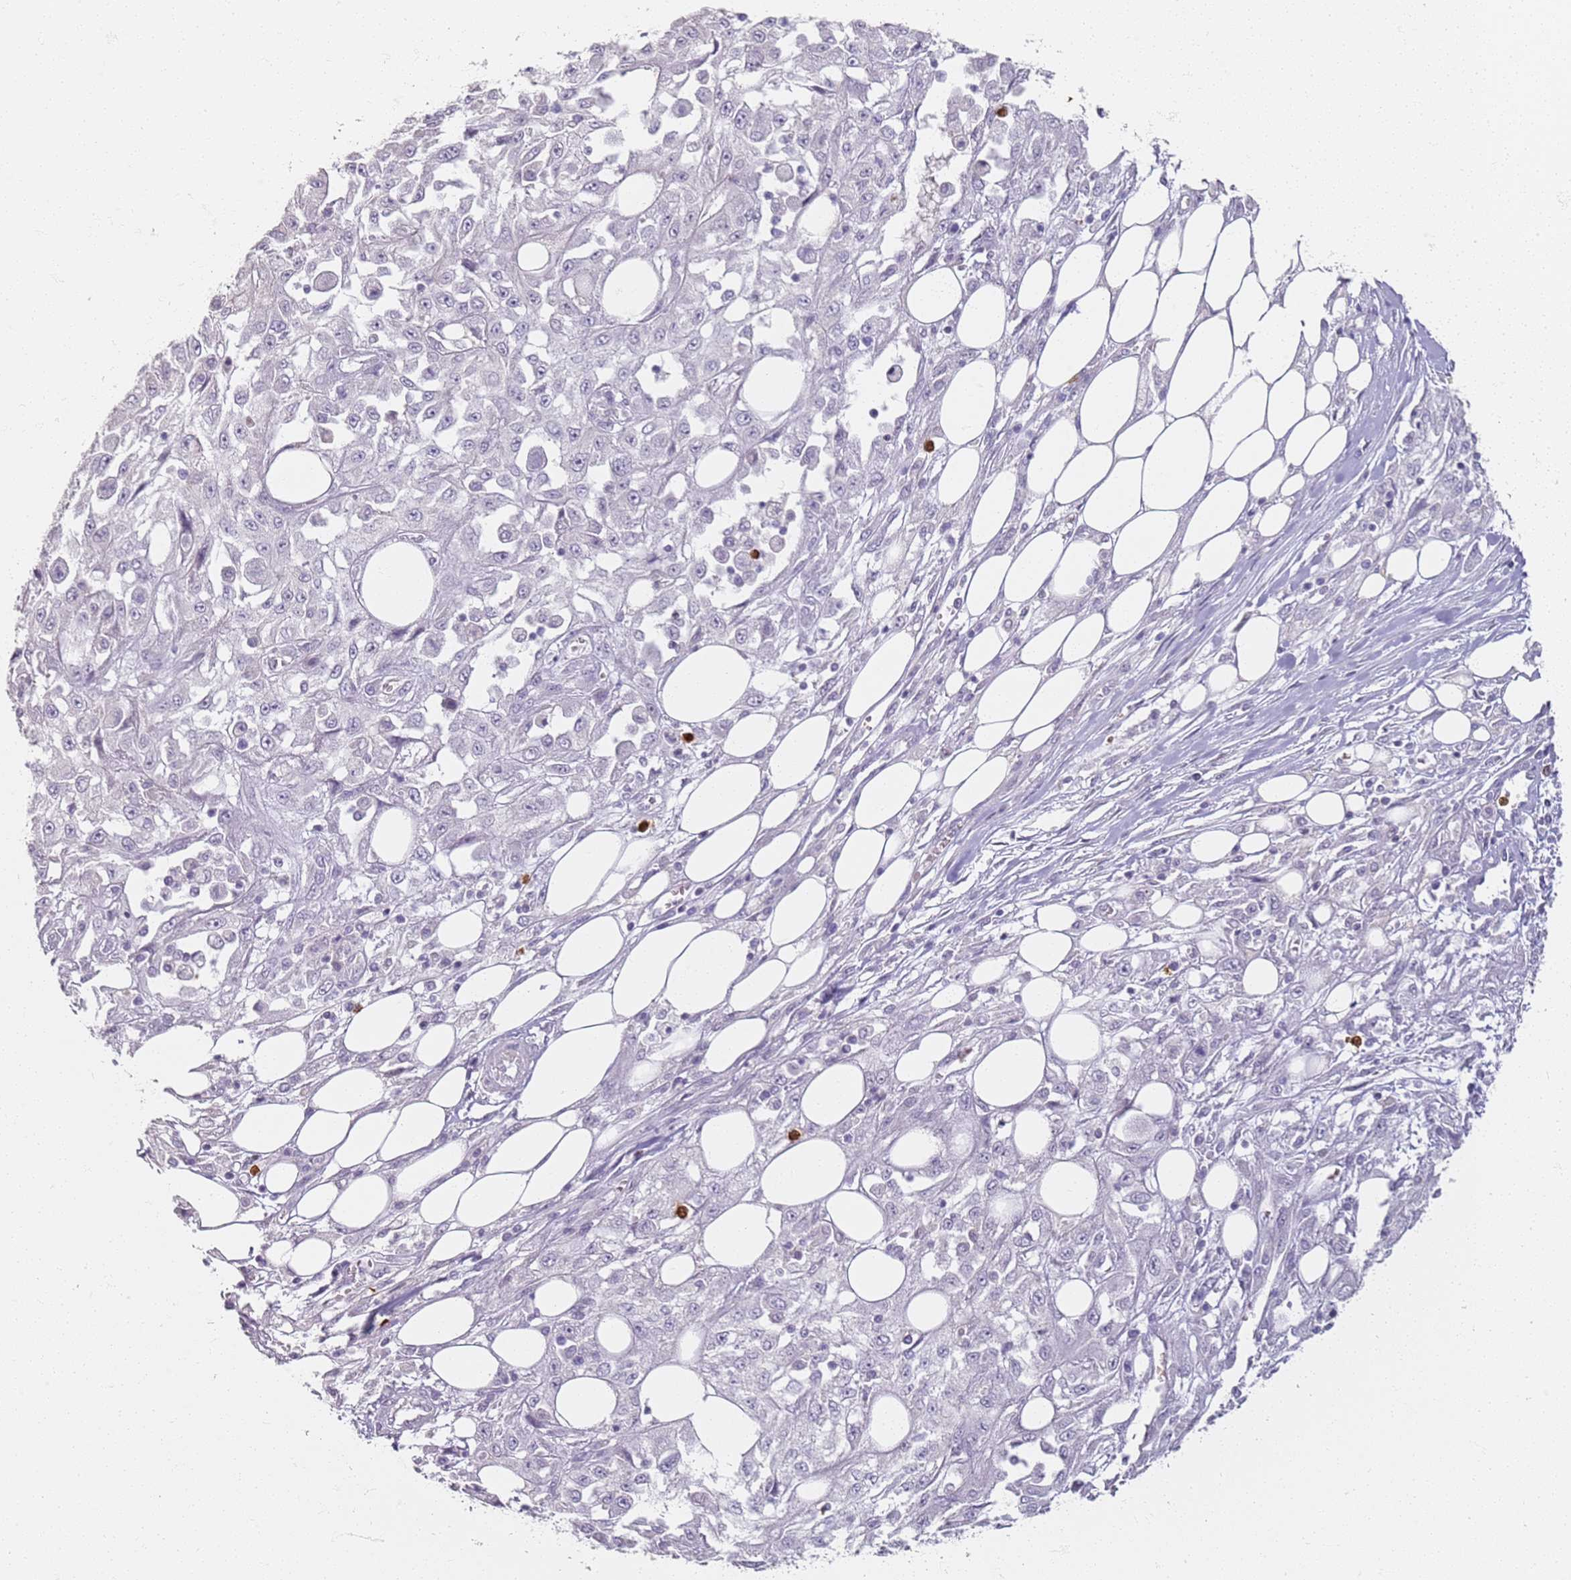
{"staining": {"intensity": "negative", "quantity": "none", "location": "none"}, "tissue": "skin cancer", "cell_type": "Tumor cells", "image_type": "cancer", "snomed": [{"axis": "morphology", "description": "Squamous cell carcinoma, NOS"}, {"axis": "morphology", "description": "Squamous cell carcinoma, metastatic, NOS"}, {"axis": "topography", "description": "Skin"}, {"axis": "topography", "description": "Lymph node"}], "caption": "Immunohistochemistry (IHC) of skin cancer (metastatic squamous cell carcinoma) displays no staining in tumor cells. (Stains: DAB (3,3'-diaminobenzidine) immunohistochemistry with hematoxylin counter stain, Microscopy: brightfield microscopy at high magnification).", "gene": "CD40LG", "patient": {"sex": "male", "age": 75}}